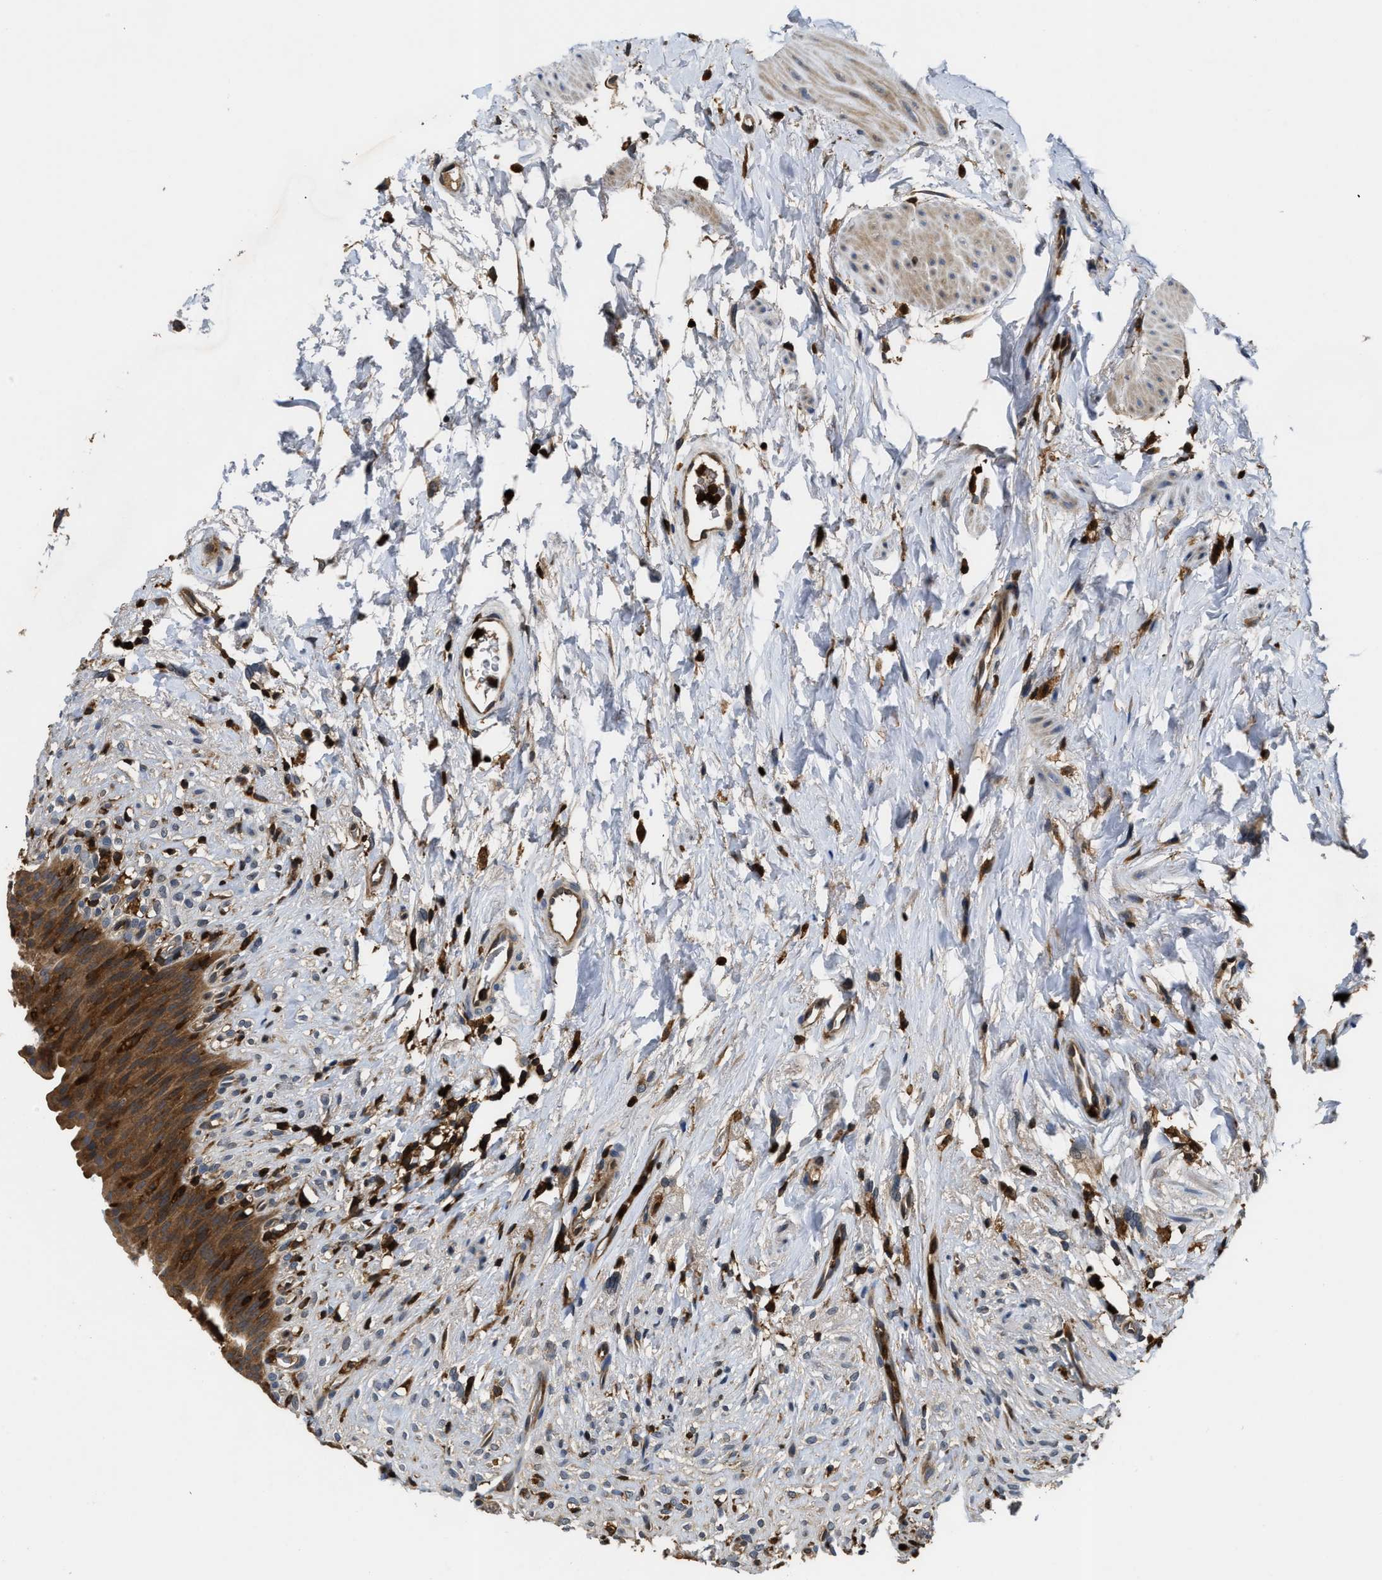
{"staining": {"intensity": "strong", "quantity": ">75%", "location": "cytoplasmic/membranous"}, "tissue": "urinary bladder", "cell_type": "Urothelial cells", "image_type": "normal", "snomed": [{"axis": "morphology", "description": "Normal tissue, NOS"}, {"axis": "topography", "description": "Urinary bladder"}], "caption": "Strong cytoplasmic/membranous protein staining is appreciated in approximately >75% of urothelial cells in urinary bladder.", "gene": "OSTF1", "patient": {"sex": "female", "age": 79}}